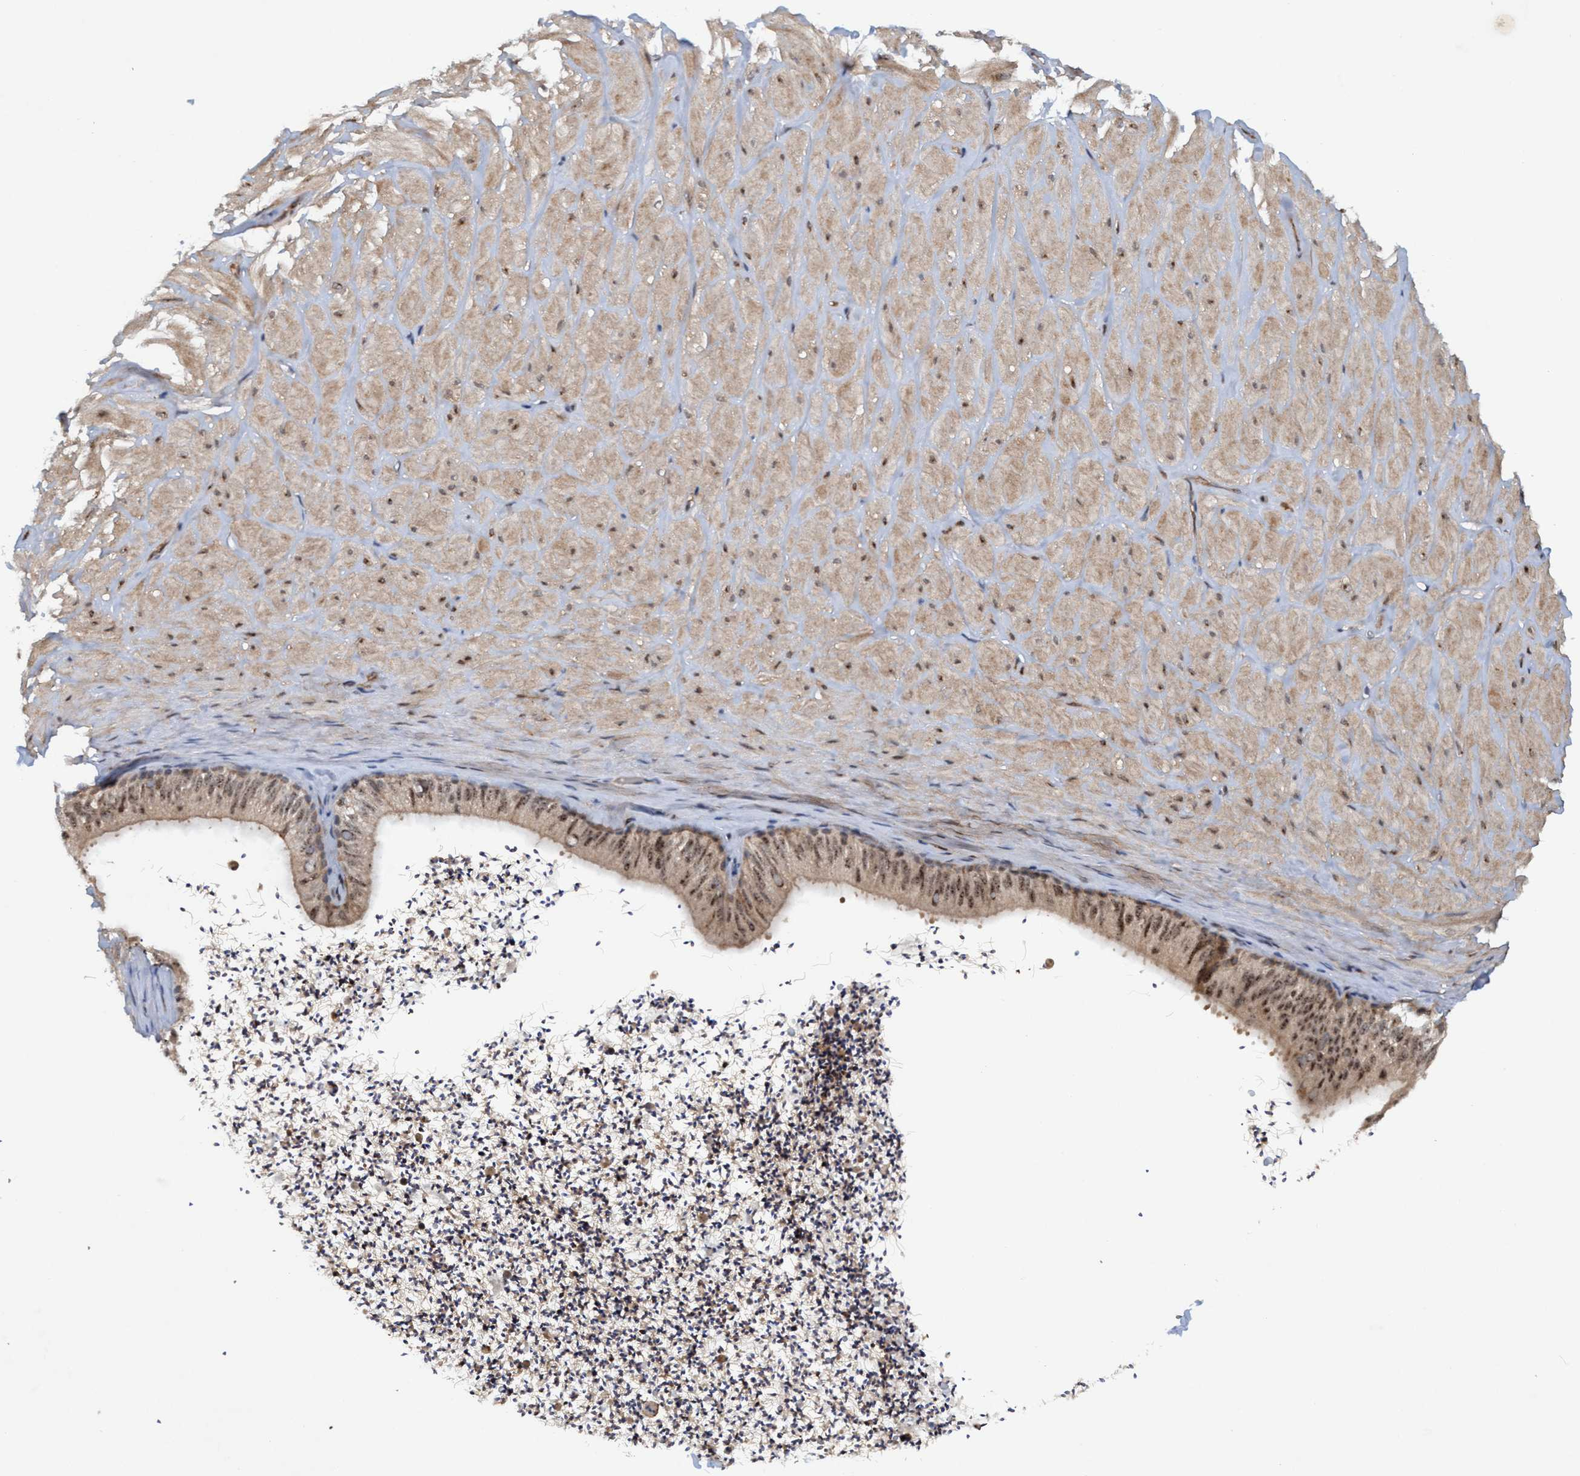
{"staining": {"intensity": "negative", "quantity": "none", "location": "none"}, "tissue": "adipose tissue", "cell_type": "Adipocytes", "image_type": "normal", "snomed": [{"axis": "morphology", "description": "Normal tissue, NOS"}, {"axis": "topography", "description": "Adipose tissue"}, {"axis": "topography", "description": "Vascular tissue"}, {"axis": "topography", "description": "Peripheral nerve tissue"}], "caption": "DAB immunohistochemical staining of unremarkable human adipose tissue shows no significant positivity in adipocytes. Nuclei are stained in blue.", "gene": "TRIM65", "patient": {"sex": "male", "age": 25}}